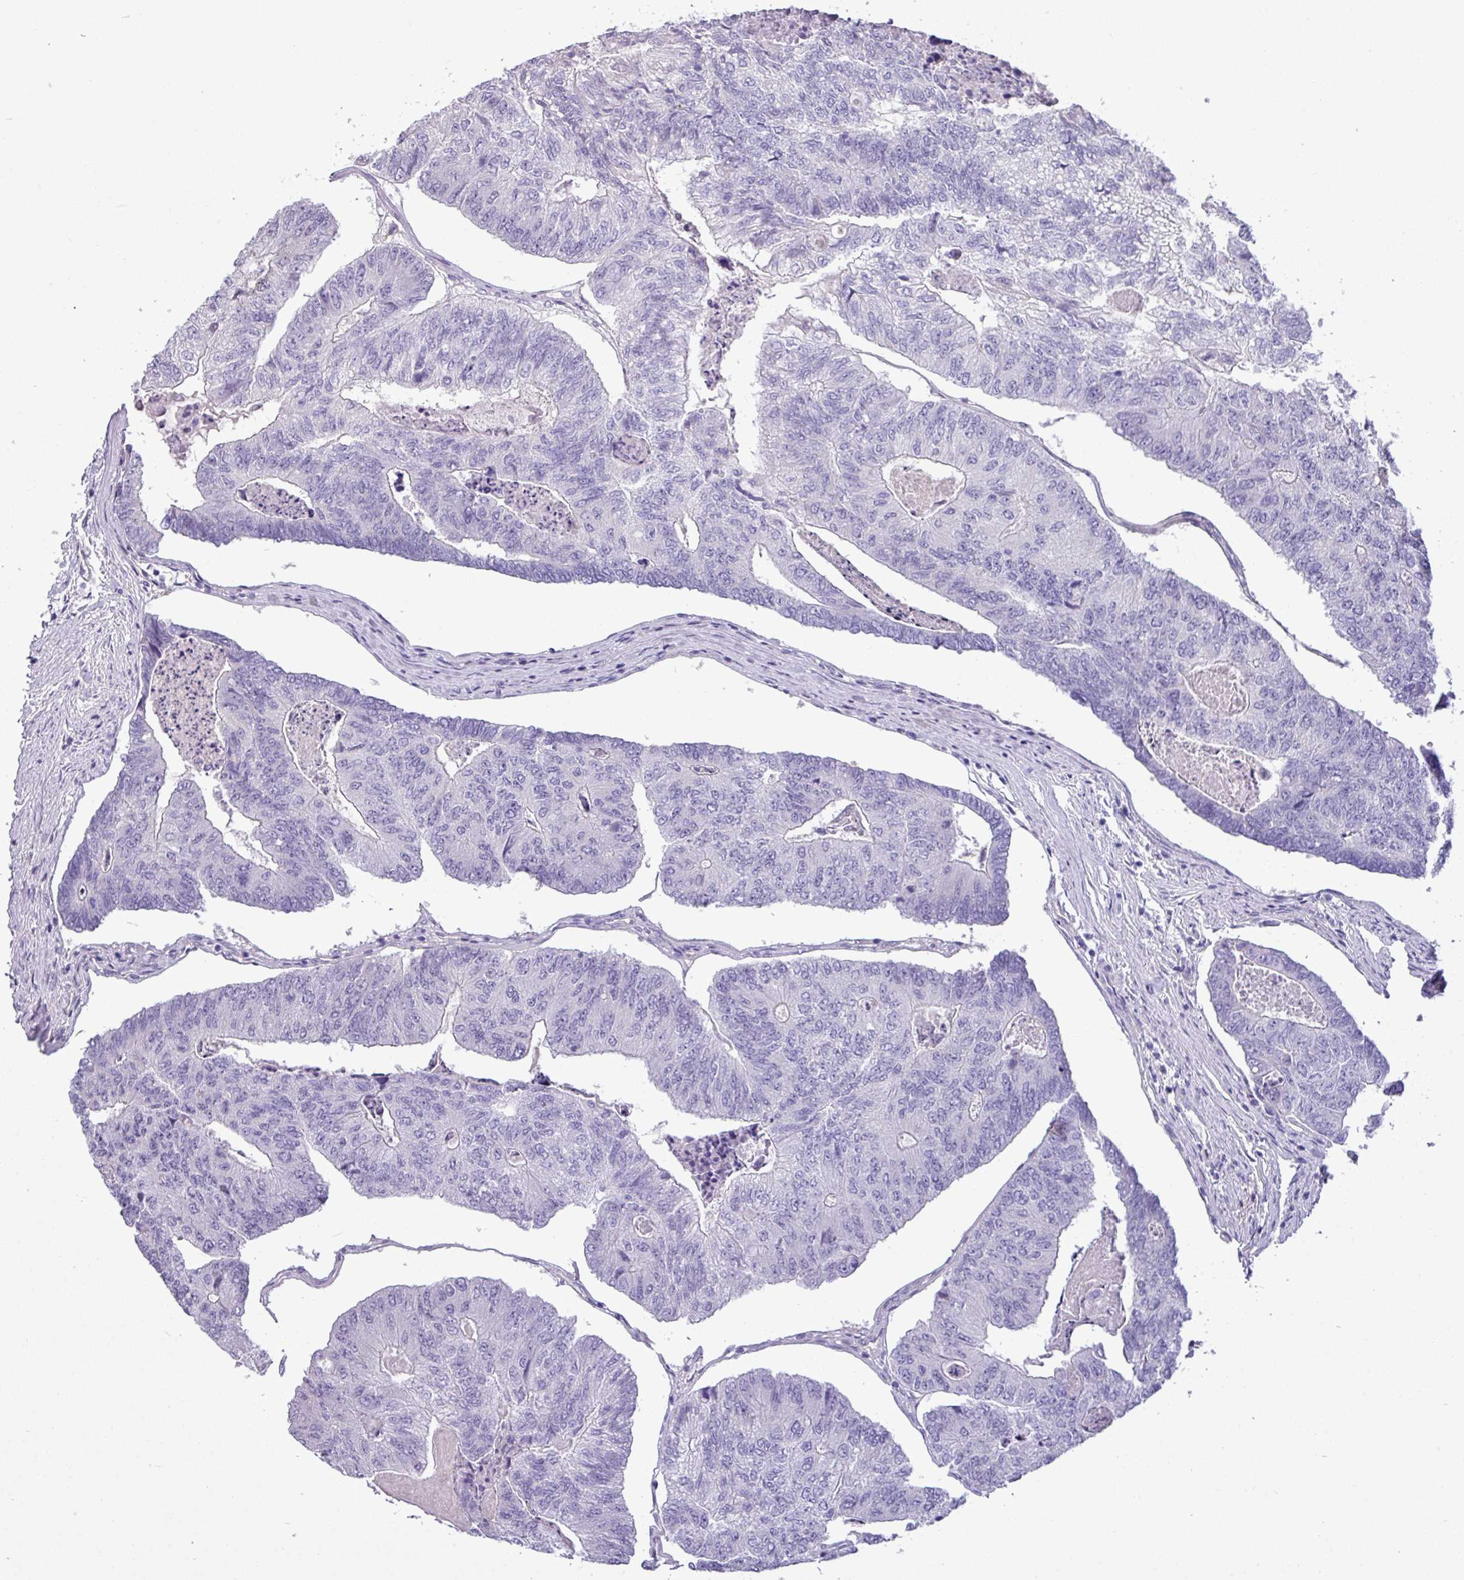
{"staining": {"intensity": "negative", "quantity": "none", "location": "none"}, "tissue": "colorectal cancer", "cell_type": "Tumor cells", "image_type": "cancer", "snomed": [{"axis": "morphology", "description": "Adenocarcinoma, NOS"}, {"axis": "topography", "description": "Colon"}], "caption": "Human colorectal adenocarcinoma stained for a protein using immunohistochemistry (IHC) displays no positivity in tumor cells.", "gene": "KIRREL3", "patient": {"sex": "female", "age": 67}}